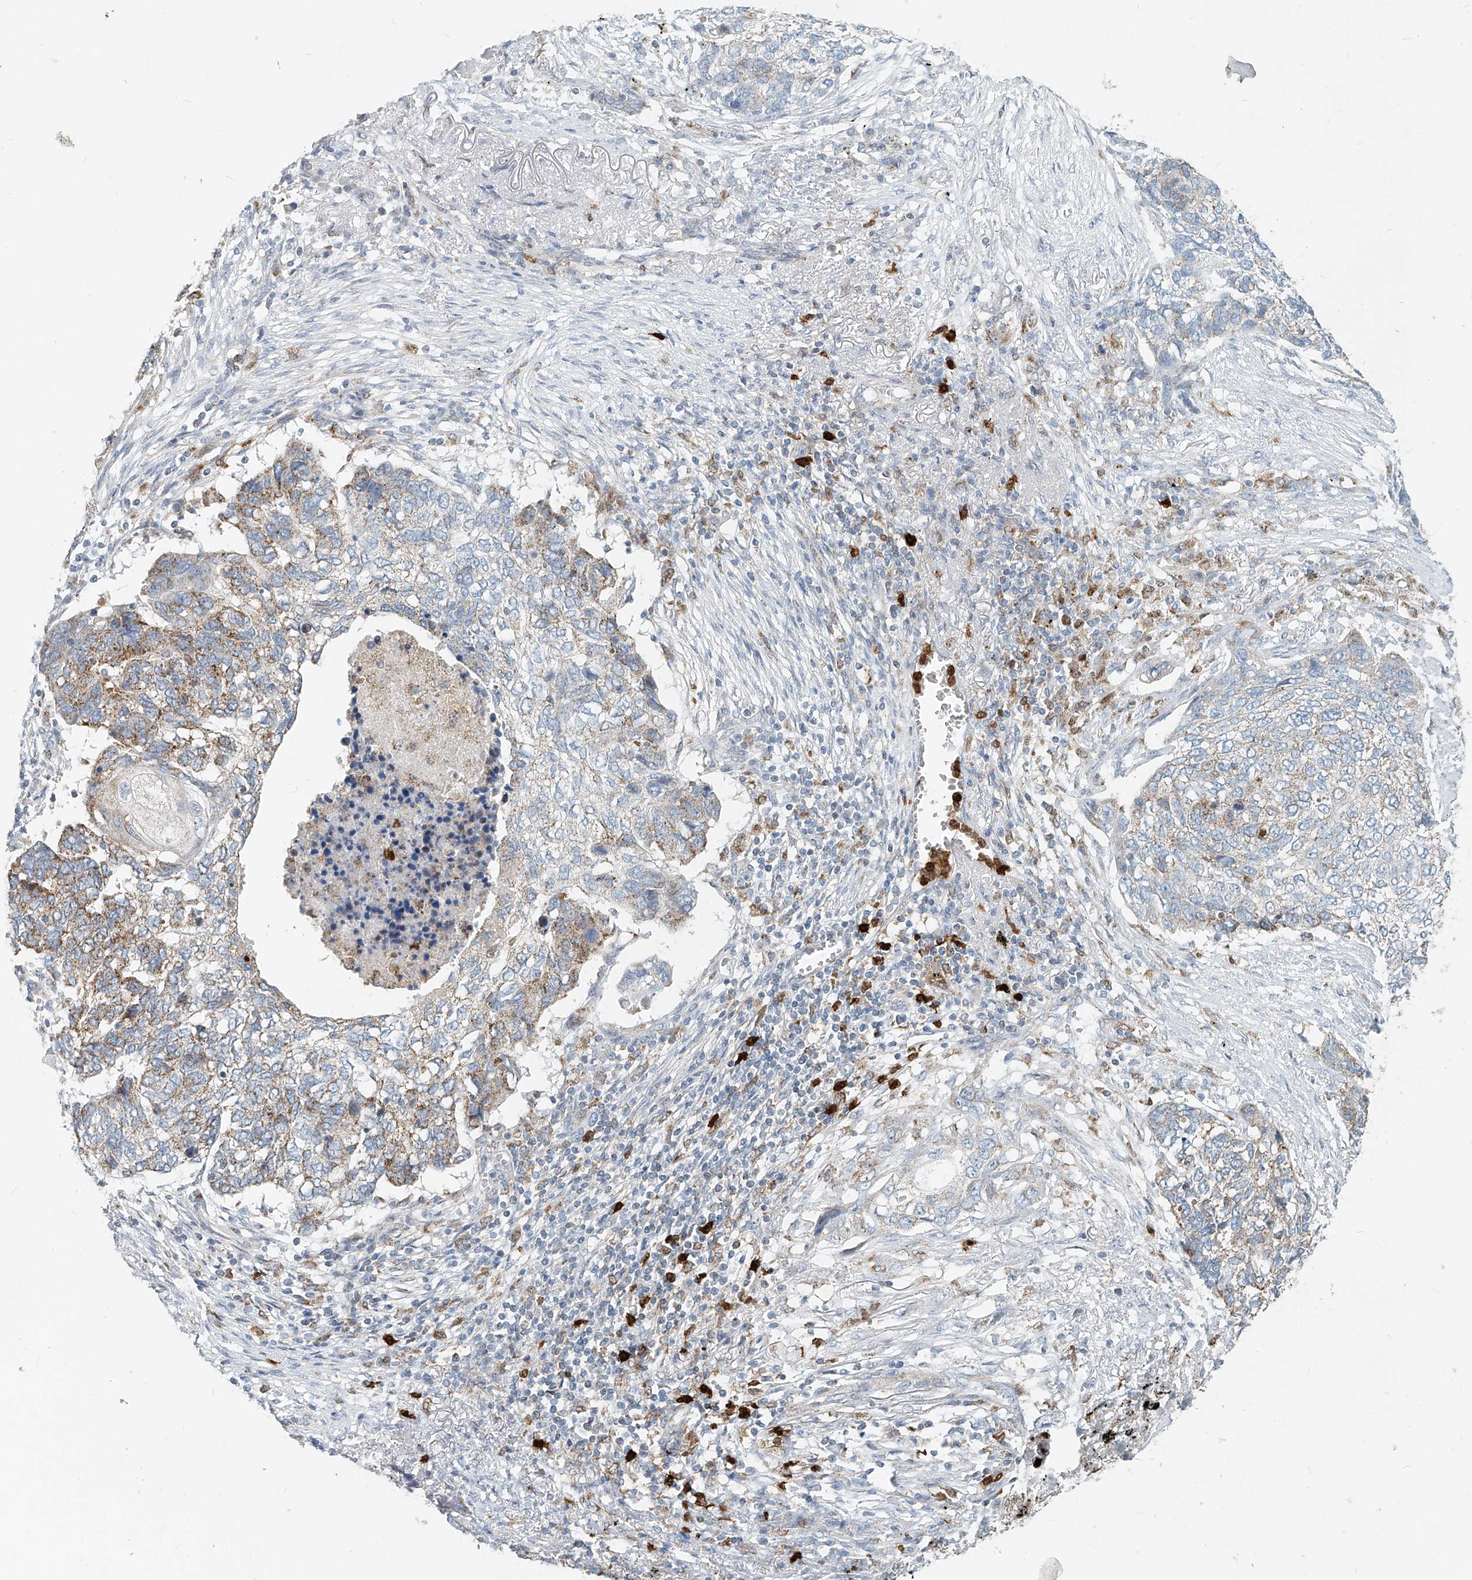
{"staining": {"intensity": "moderate", "quantity": "<25%", "location": "cytoplasmic/membranous"}, "tissue": "lung cancer", "cell_type": "Tumor cells", "image_type": "cancer", "snomed": [{"axis": "morphology", "description": "Squamous cell carcinoma, NOS"}, {"axis": "topography", "description": "Lung"}], "caption": "Tumor cells exhibit moderate cytoplasmic/membranous positivity in approximately <25% of cells in lung cancer (squamous cell carcinoma).", "gene": "PTPRA", "patient": {"sex": "female", "age": 63}}